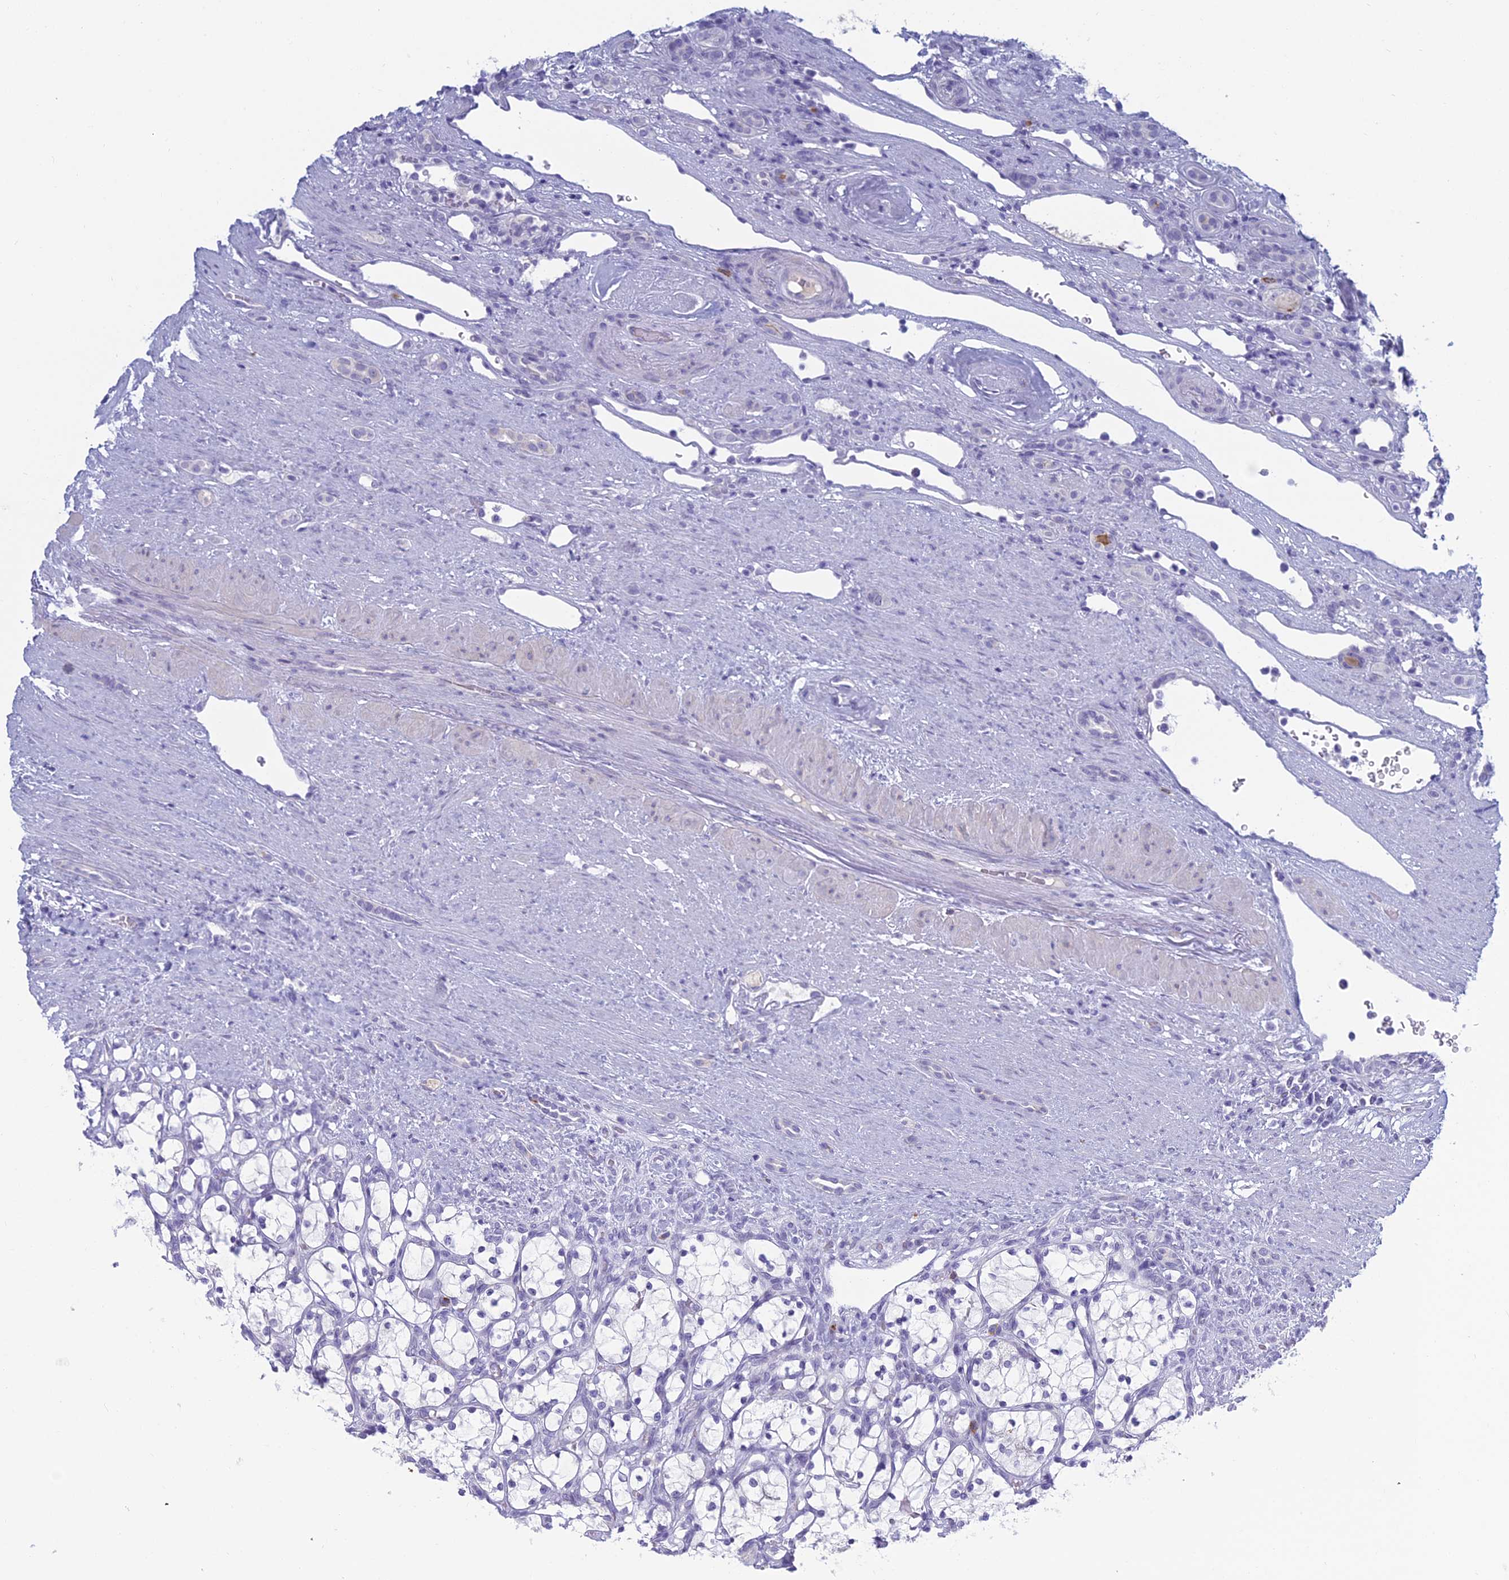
{"staining": {"intensity": "negative", "quantity": "none", "location": "none"}, "tissue": "renal cancer", "cell_type": "Tumor cells", "image_type": "cancer", "snomed": [{"axis": "morphology", "description": "Adenocarcinoma, NOS"}, {"axis": "topography", "description": "Kidney"}], "caption": "Immunohistochemical staining of renal cancer shows no significant staining in tumor cells.", "gene": "MUC13", "patient": {"sex": "female", "age": 69}}